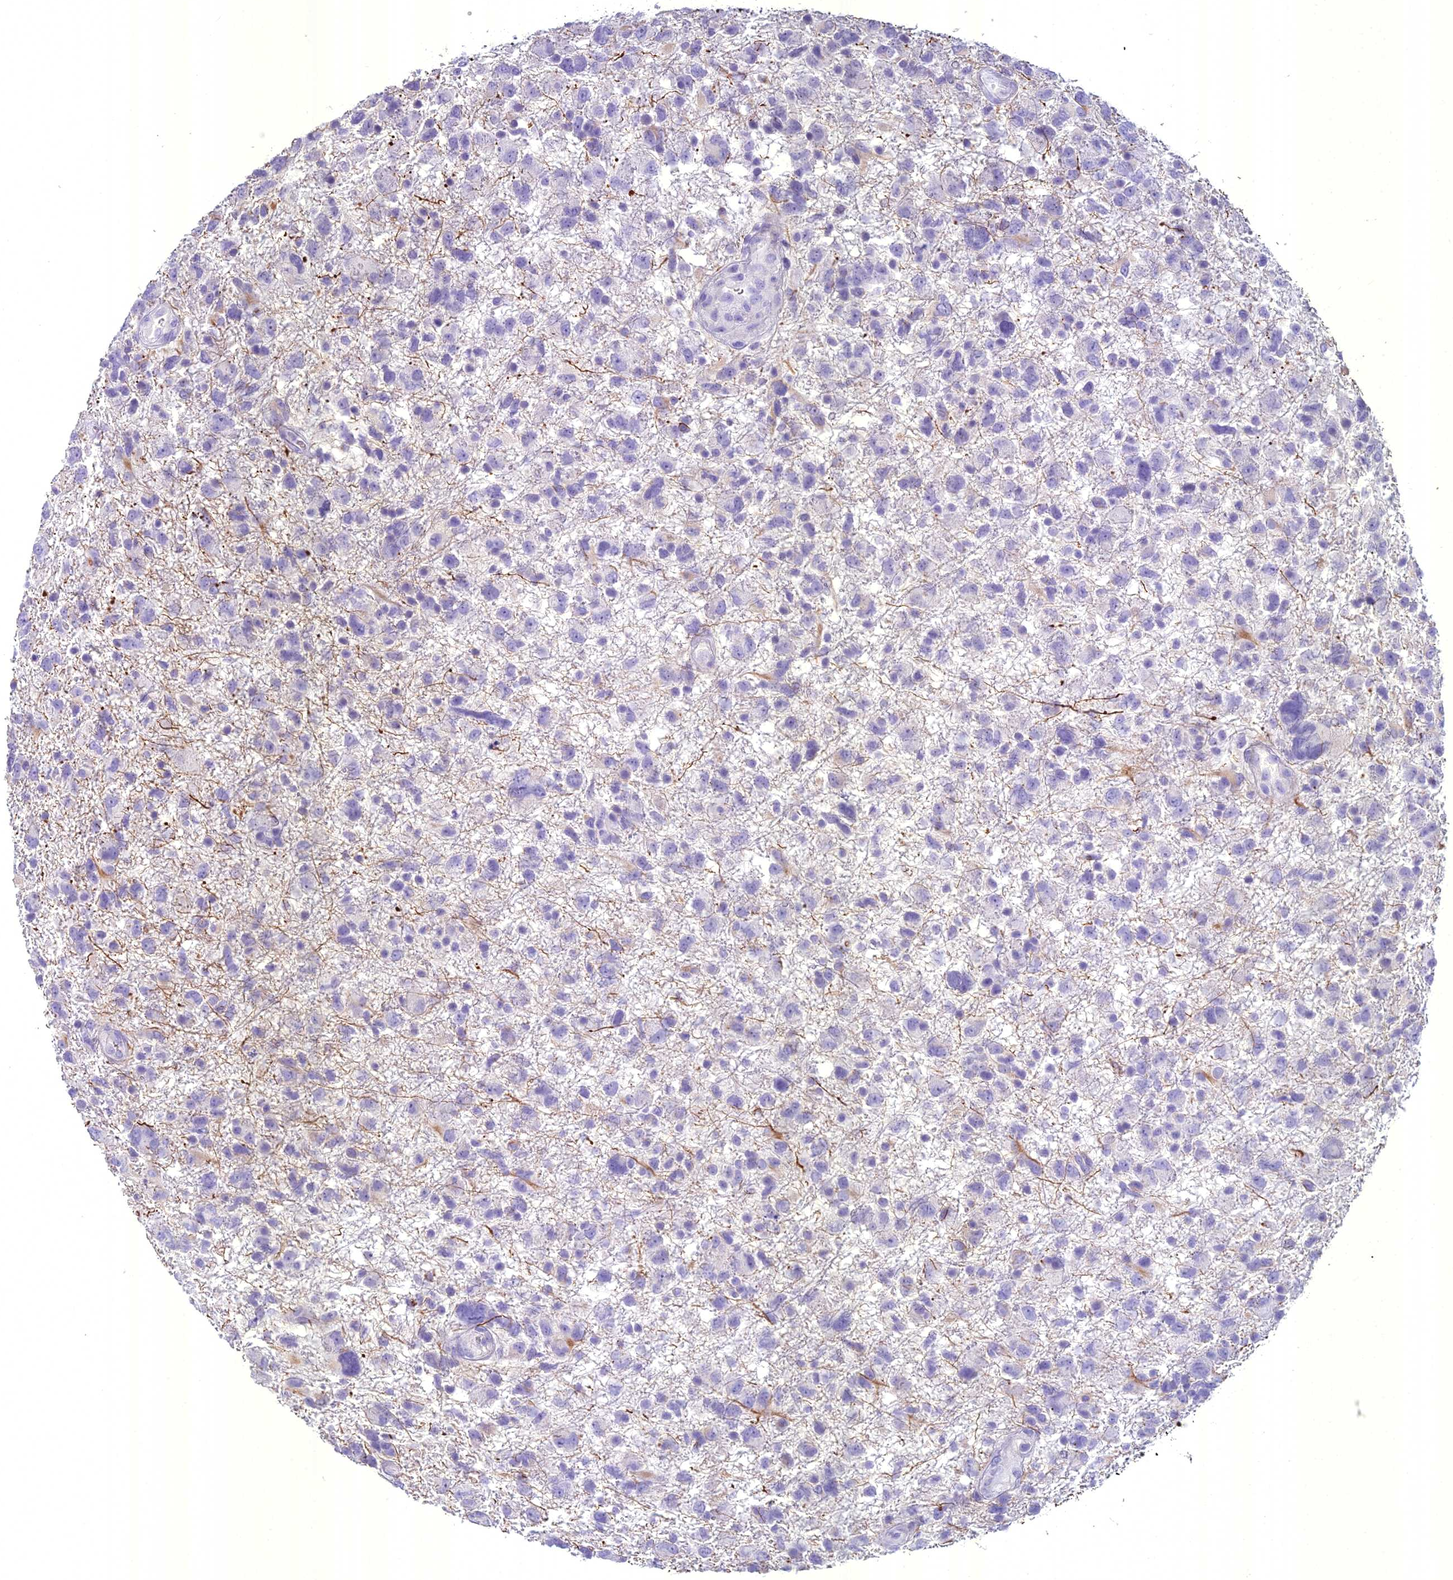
{"staining": {"intensity": "negative", "quantity": "none", "location": "none"}, "tissue": "glioma", "cell_type": "Tumor cells", "image_type": "cancer", "snomed": [{"axis": "morphology", "description": "Glioma, malignant, High grade"}, {"axis": "topography", "description": "Brain"}], "caption": "Immunohistochemical staining of malignant glioma (high-grade) shows no significant staining in tumor cells.", "gene": "UNC80", "patient": {"sex": "male", "age": 61}}